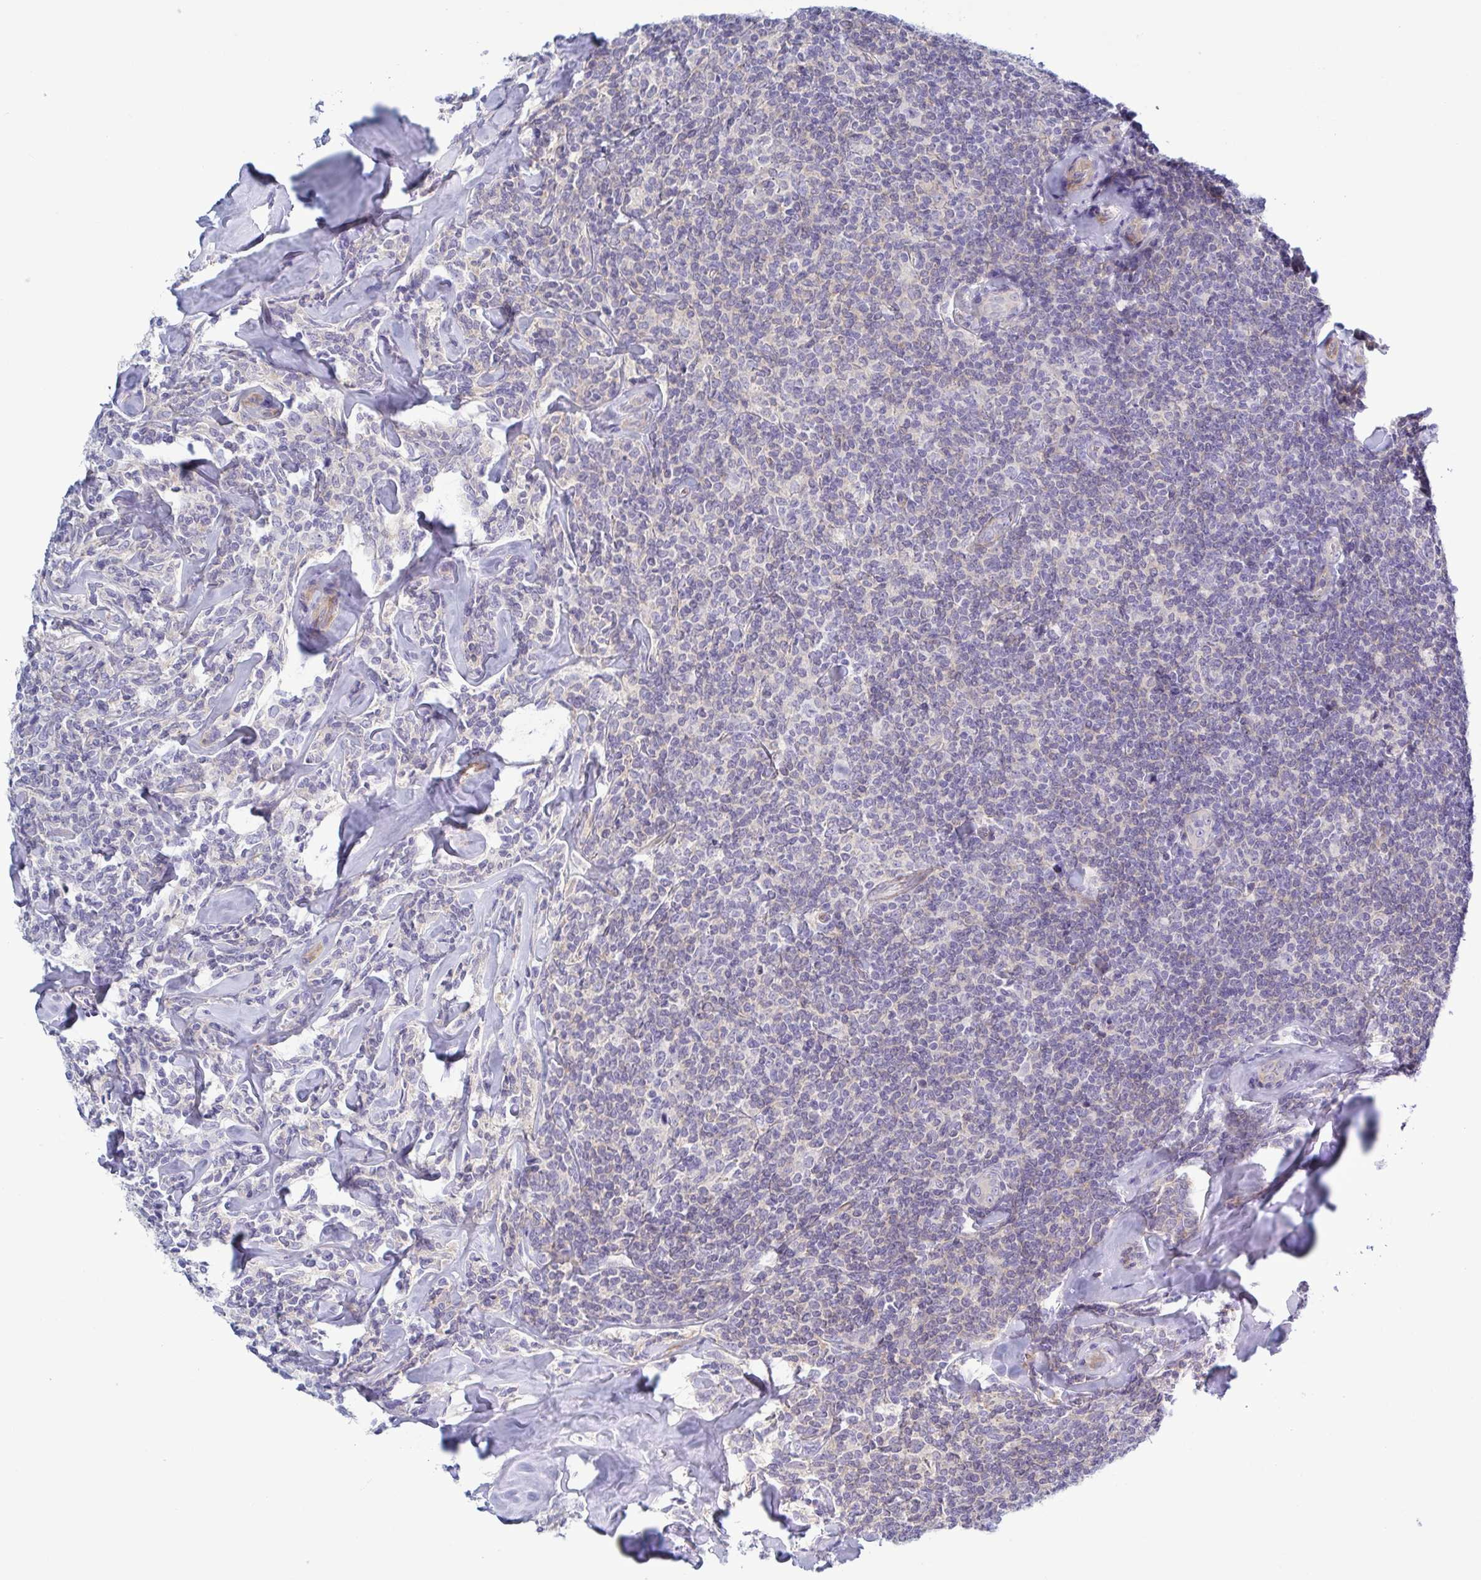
{"staining": {"intensity": "negative", "quantity": "none", "location": "none"}, "tissue": "lymphoma", "cell_type": "Tumor cells", "image_type": "cancer", "snomed": [{"axis": "morphology", "description": "Malignant lymphoma, non-Hodgkin's type, Low grade"}, {"axis": "topography", "description": "Lymph node"}], "caption": "Immunohistochemistry of malignant lymphoma, non-Hodgkin's type (low-grade) exhibits no positivity in tumor cells.", "gene": "TNNI2", "patient": {"sex": "female", "age": 56}}